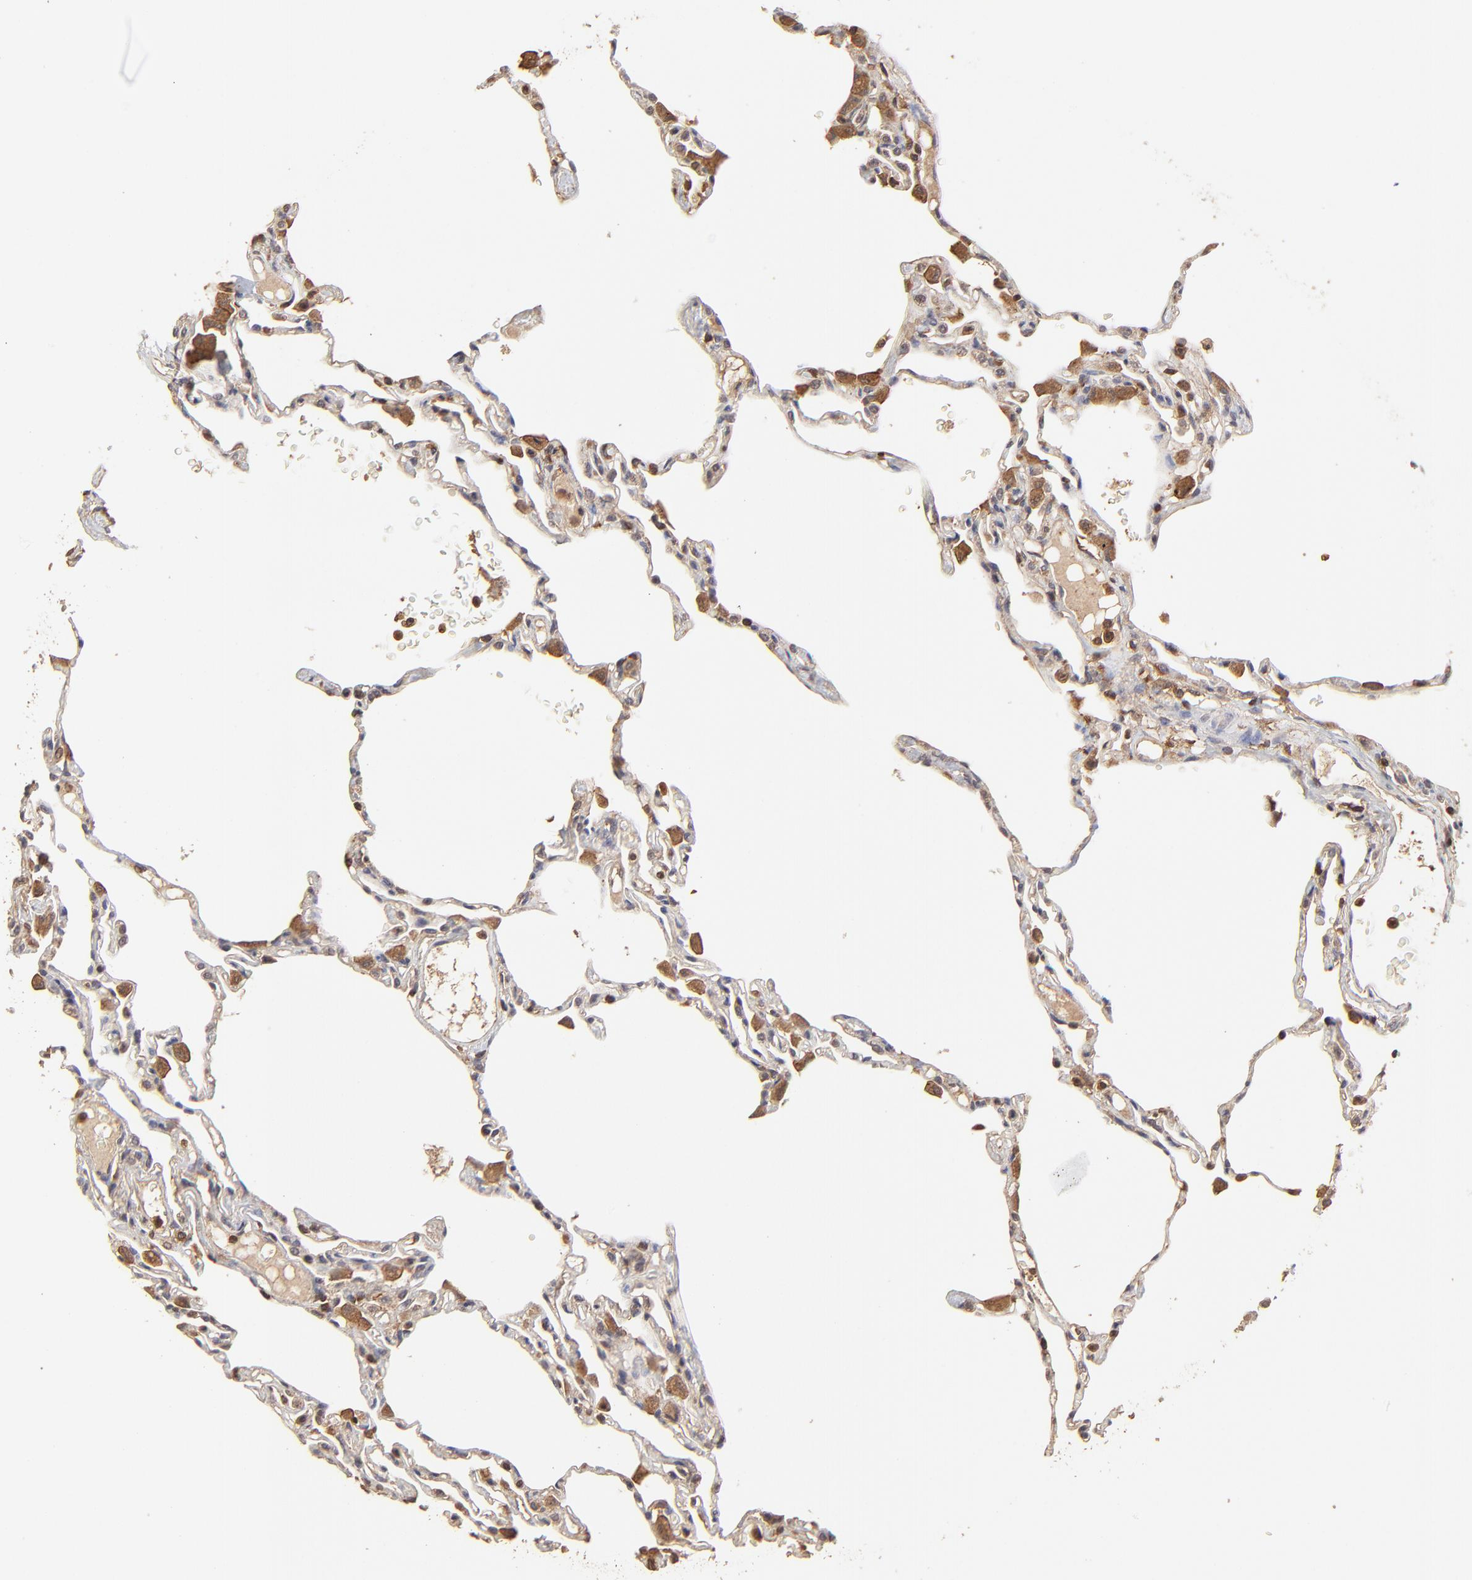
{"staining": {"intensity": "negative", "quantity": "none", "location": "none"}, "tissue": "lung", "cell_type": "Alveolar cells", "image_type": "normal", "snomed": [{"axis": "morphology", "description": "Normal tissue, NOS"}, {"axis": "topography", "description": "Lung"}], "caption": "An image of human lung is negative for staining in alveolar cells. (DAB (3,3'-diaminobenzidine) IHC with hematoxylin counter stain).", "gene": "STON2", "patient": {"sex": "female", "age": 49}}